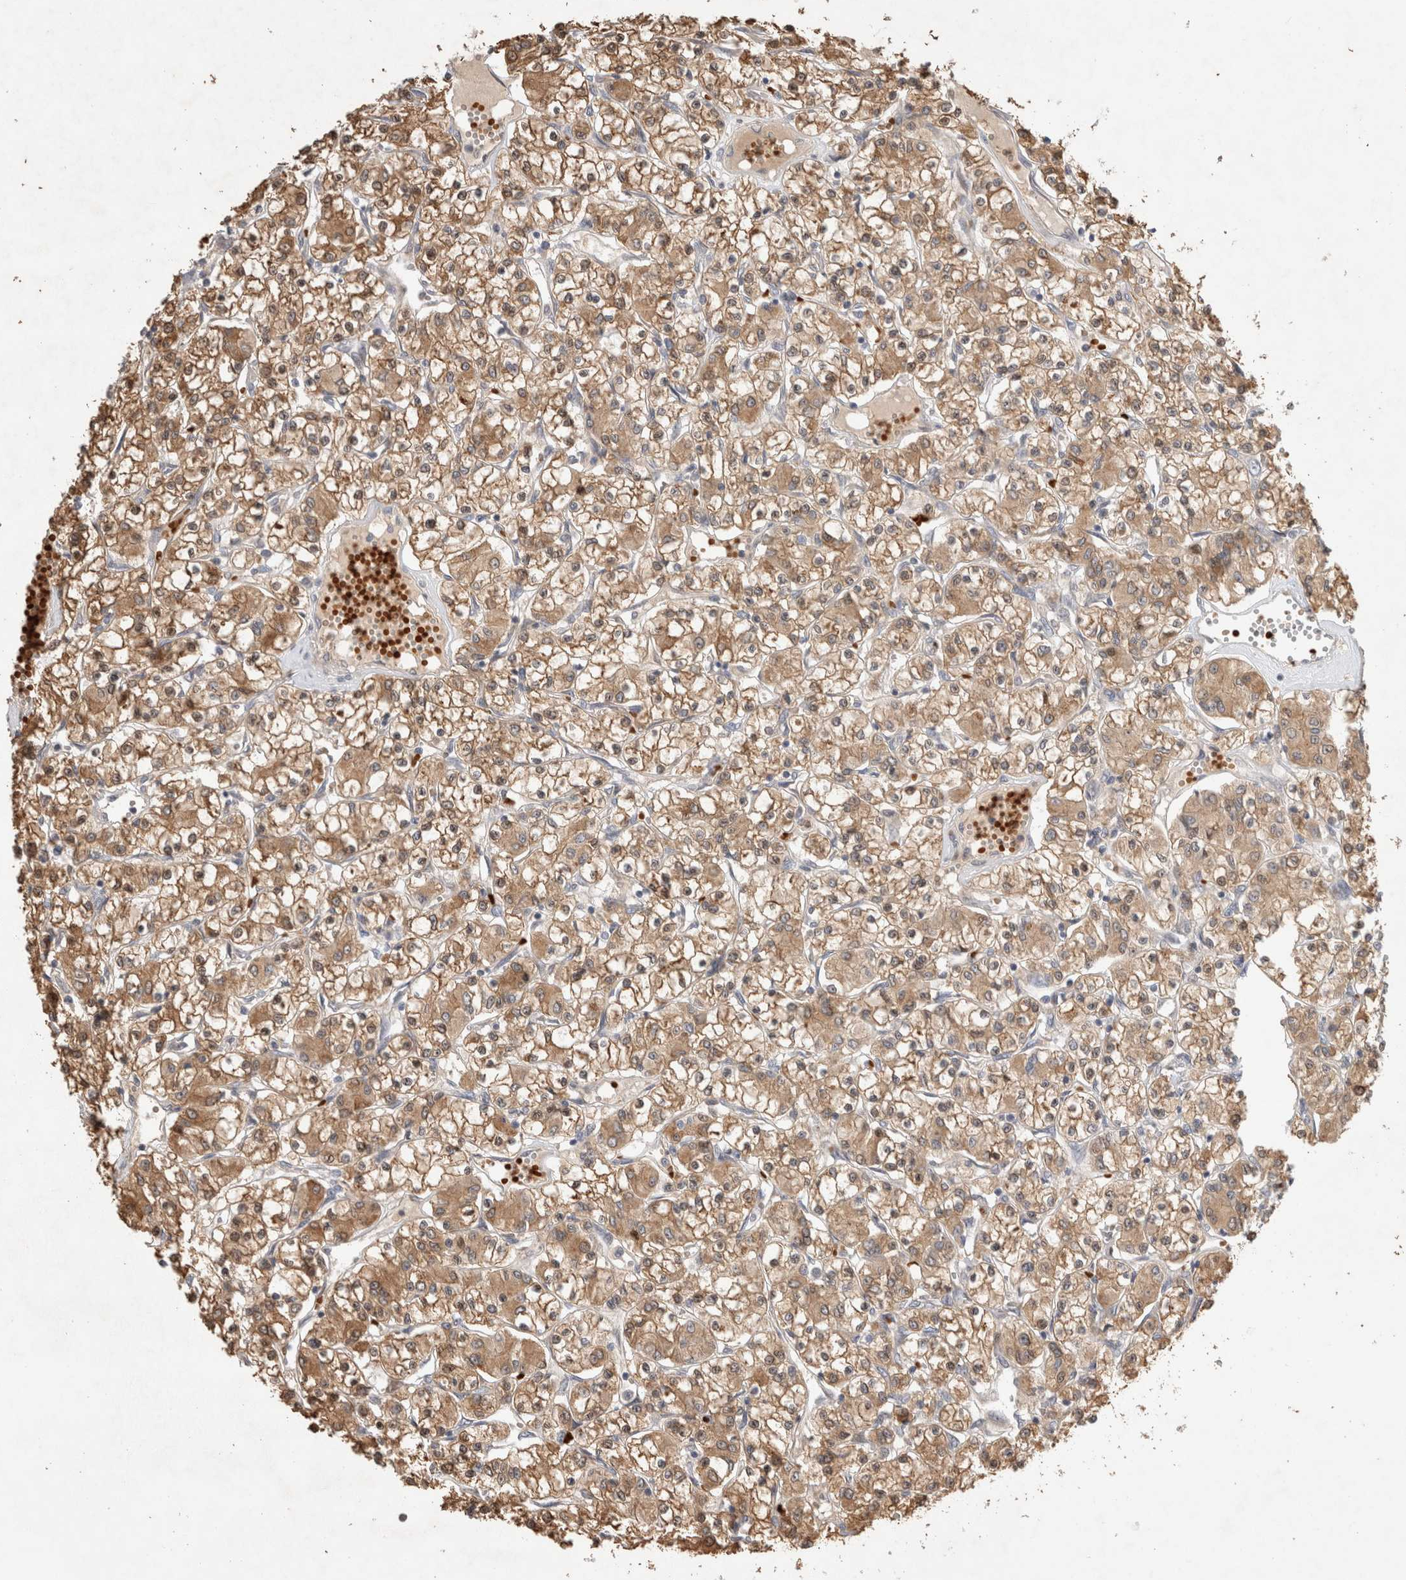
{"staining": {"intensity": "moderate", "quantity": ">75%", "location": "cytoplasmic/membranous,nuclear"}, "tissue": "renal cancer", "cell_type": "Tumor cells", "image_type": "cancer", "snomed": [{"axis": "morphology", "description": "Adenocarcinoma, NOS"}, {"axis": "topography", "description": "Kidney"}], "caption": "Human renal cancer (adenocarcinoma) stained with a protein marker exhibits moderate staining in tumor cells.", "gene": "OTUD6B", "patient": {"sex": "female", "age": 59}}